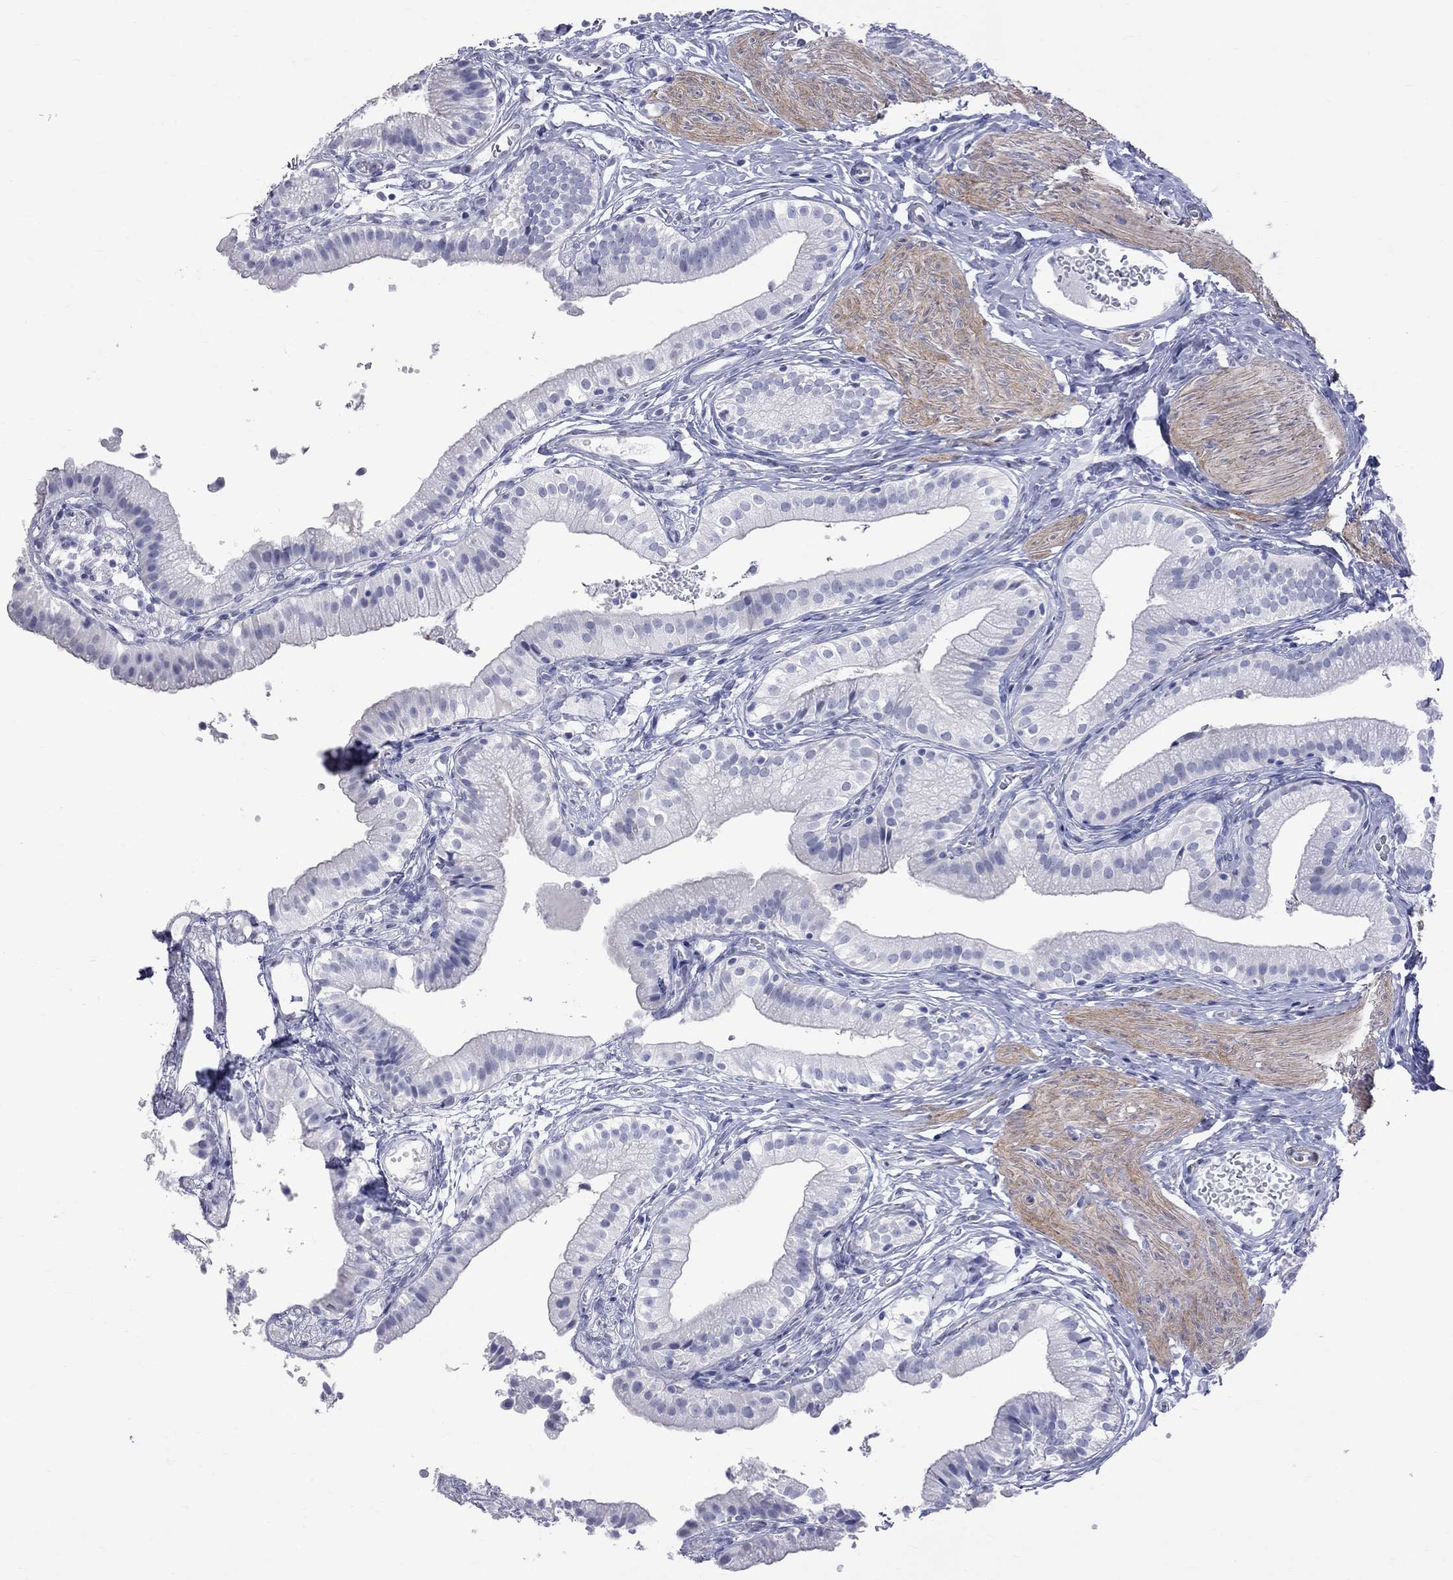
{"staining": {"intensity": "negative", "quantity": "none", "location": "none"}, "tissue": "gallbladder", "cell_type": "Glandular cells", "image_type": "normal", "snomed": [{"axis": "morphology", "description": "Normal tissue, NOS"}, {"axis": "topography", "description": "Gallbladder"}], "caption": "Immunohistochemistry of unremarkable human gallbladder demonstrates no positivity in glandular cells.", "gene": "BPIFB1", "patient": {"sex": "female", "age": 47}}